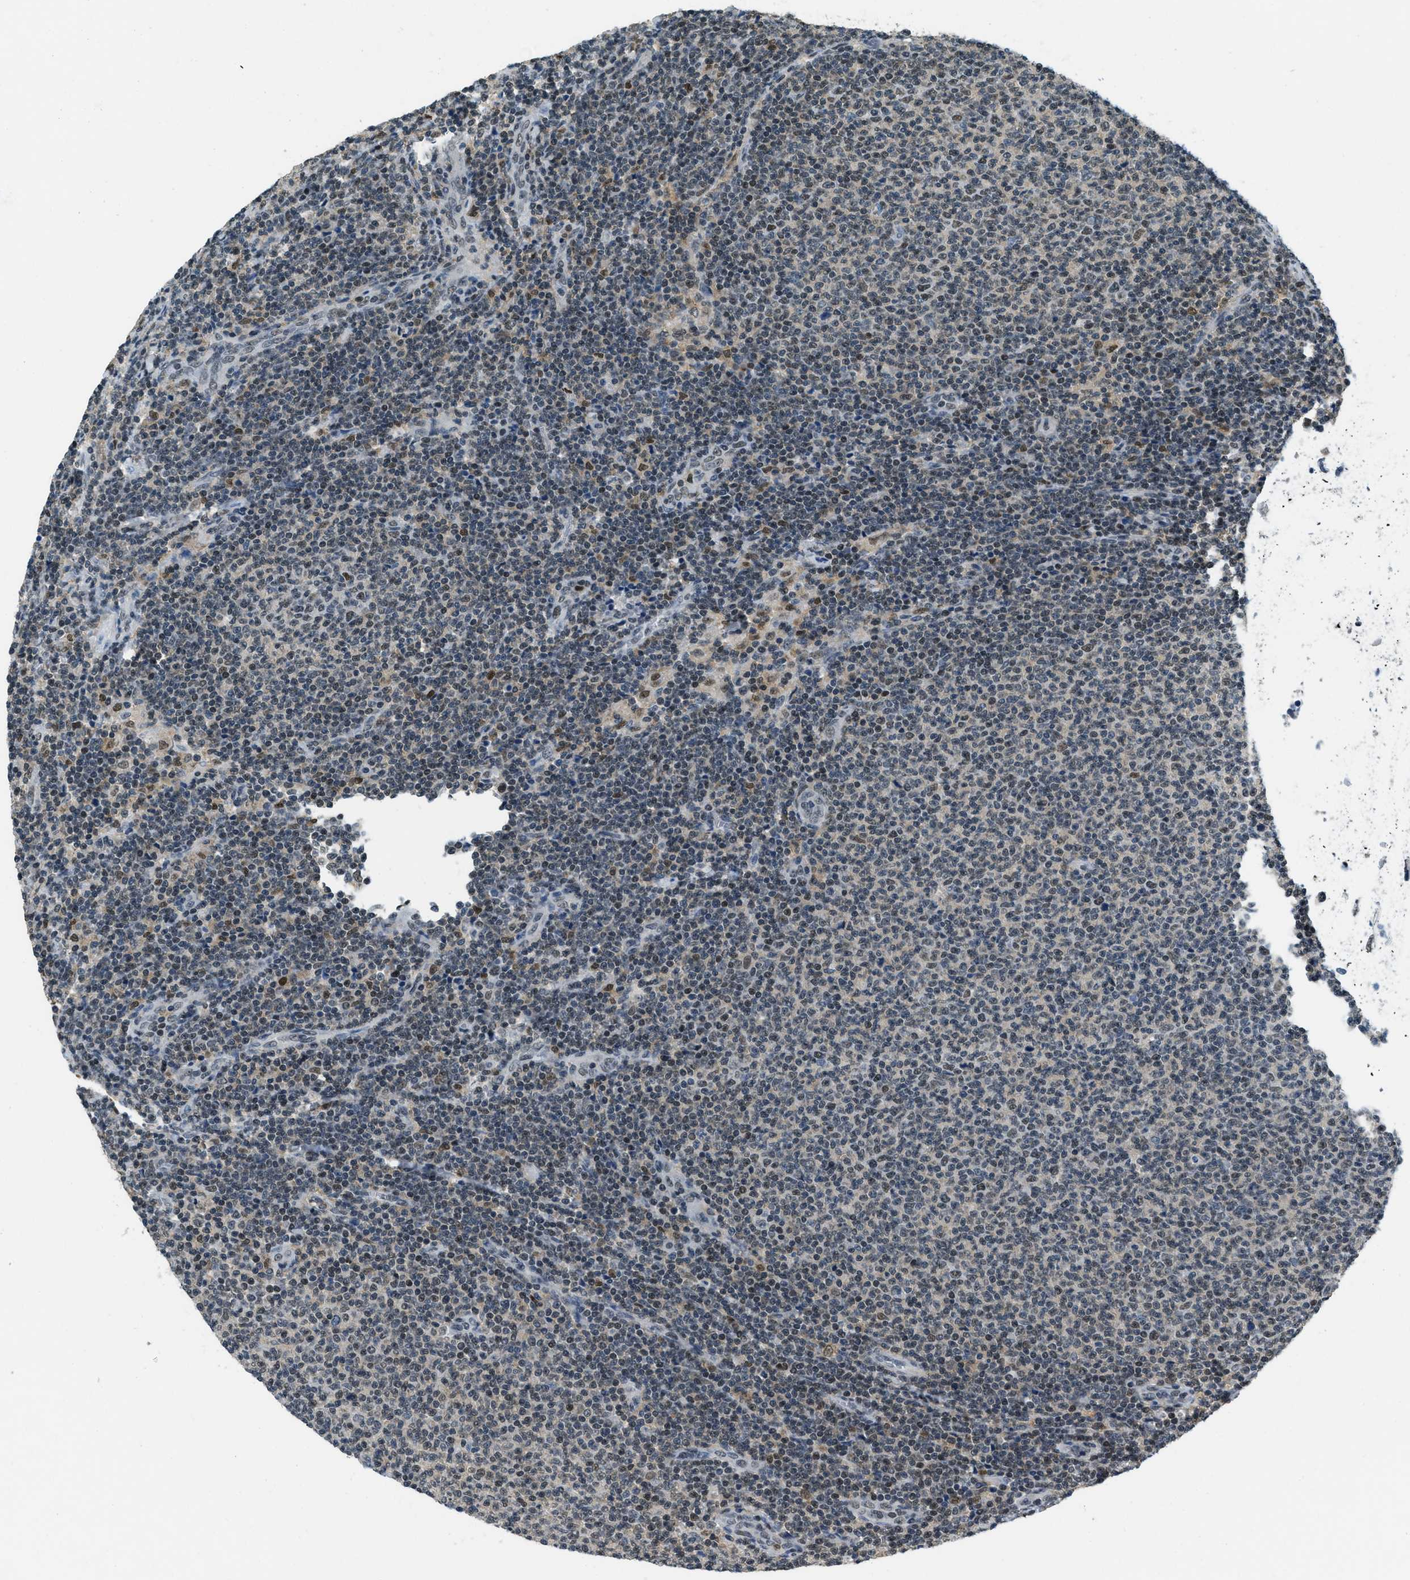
{"staining": {"intensity": "moderate", "quantity": "<25%", "location": "nuclear"}, "tissue": "lymphoma", "cell_type": "Tumor cells", "image_type": "cancer", "snomed": [{"axis": "morphology", "description": "Malignant lymphoma, non-Hodgkin's type, Low grade"}, {"axis": "topography", "description": "Lymph node"}], "caption": "This image demonstrates immunohistochemistry (IHC) staining of low-grade malignant lymphoma, non-Hodgkin's type, with low moderate nuclear positivity in approximately <25% of tumor cells.", "gene": "OGFR", "patient": {"sex": "male", "age": 66}}